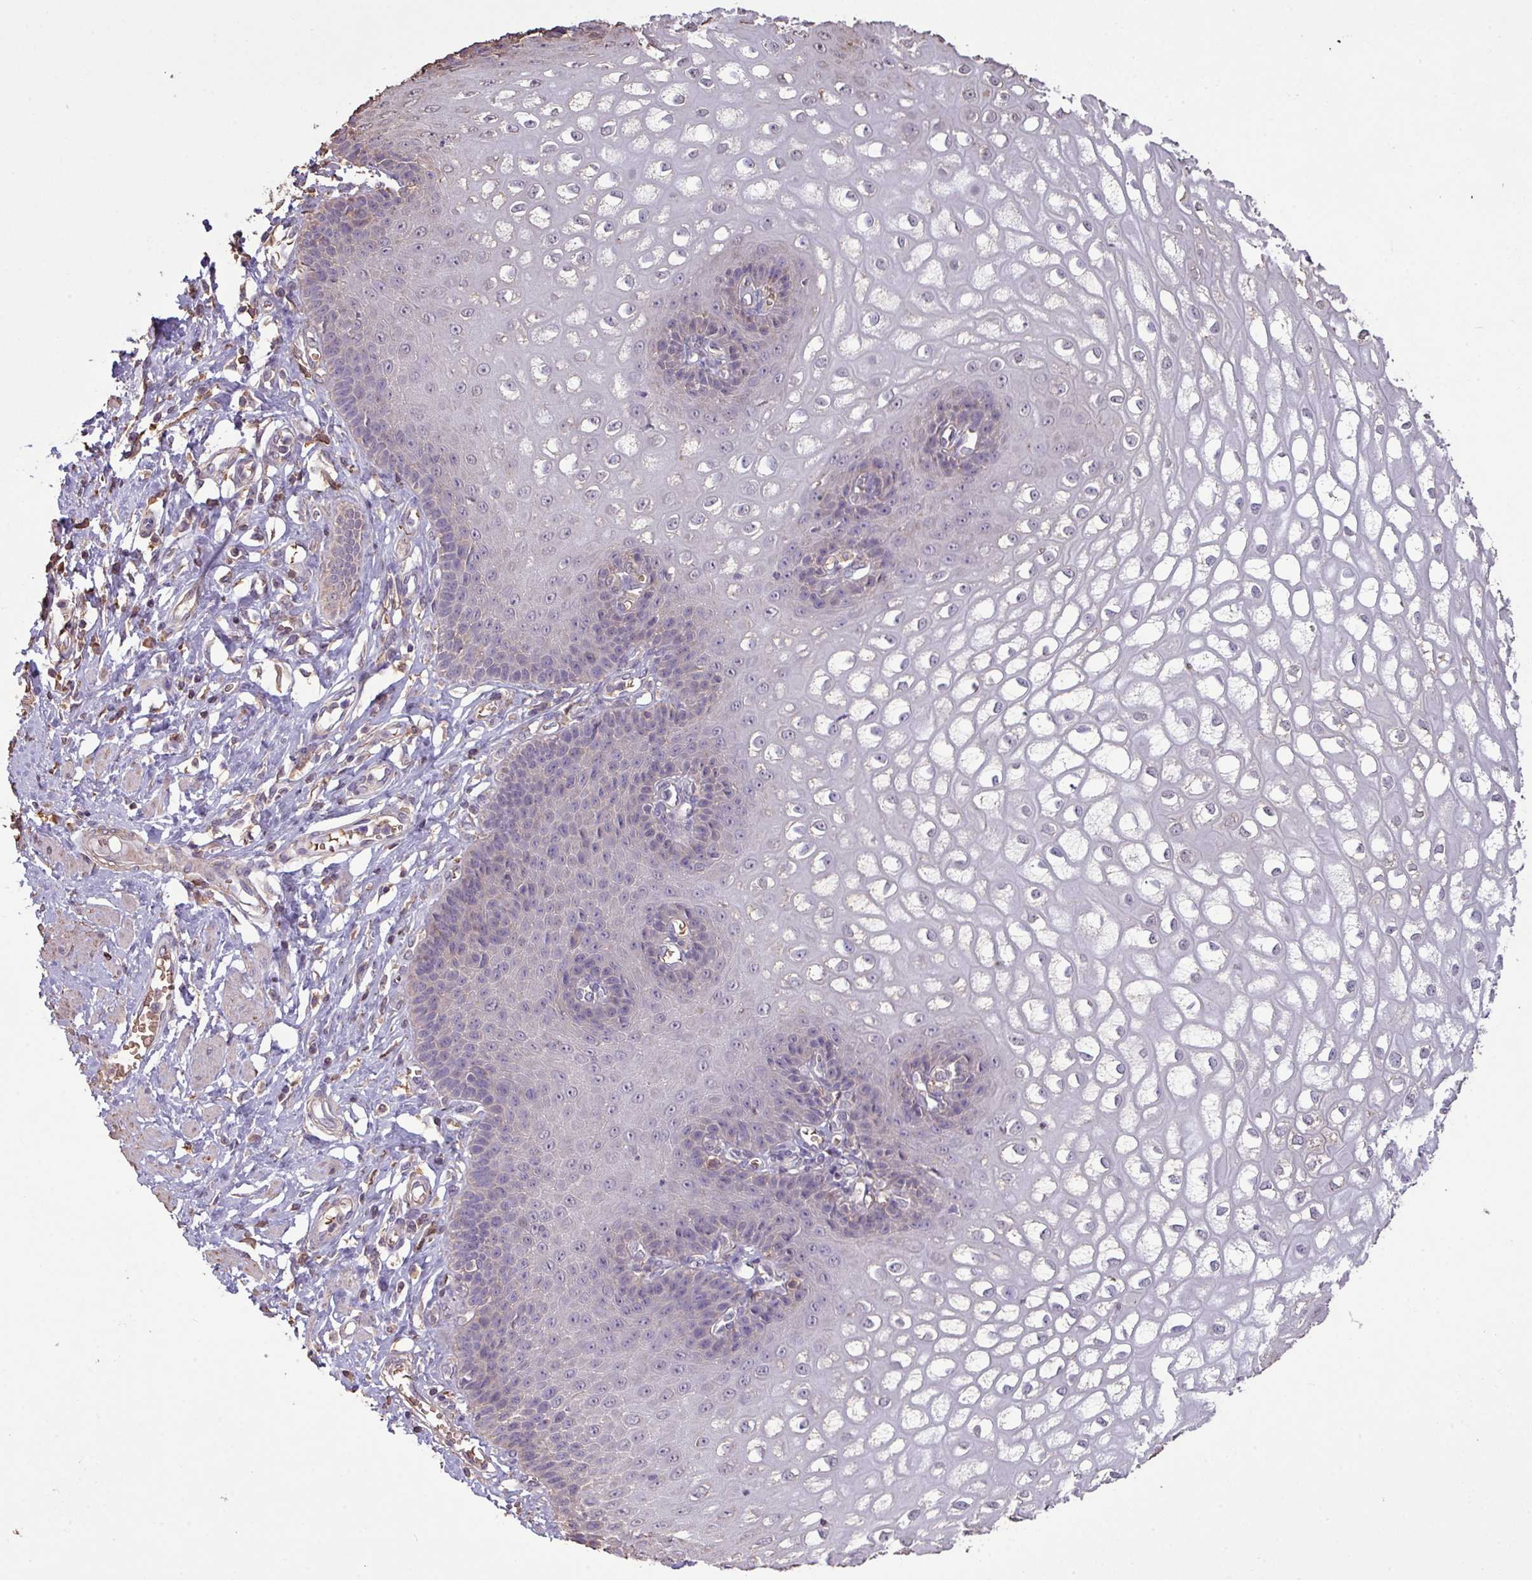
{"staining": {"intensity": "weak", "quantity": "<25%", "location": "cytoplasmic/membranous"}, "tissue": "esophagus", "cell_type": "Squamous epithelial cells", "image_type": "normal", "snomed": [{"axis": "morphology", "description": "Normal tissue, NOS"}, {"axis": "topography", "description": "Esophagus"}], "caption": "High power microscopy histopathology image of an immunohistochemistry photomicrograph of unremarkable esophagus, revealing no significant positivity in squamous epithelial cells. The staining is performed using DAB (3,3'-diaminobenzidine) brown chromogen with nuclei counter-stained in using hematoxylin.", "gene": "CAMK2A", "patient": {"sex": "male", "age": 67}}